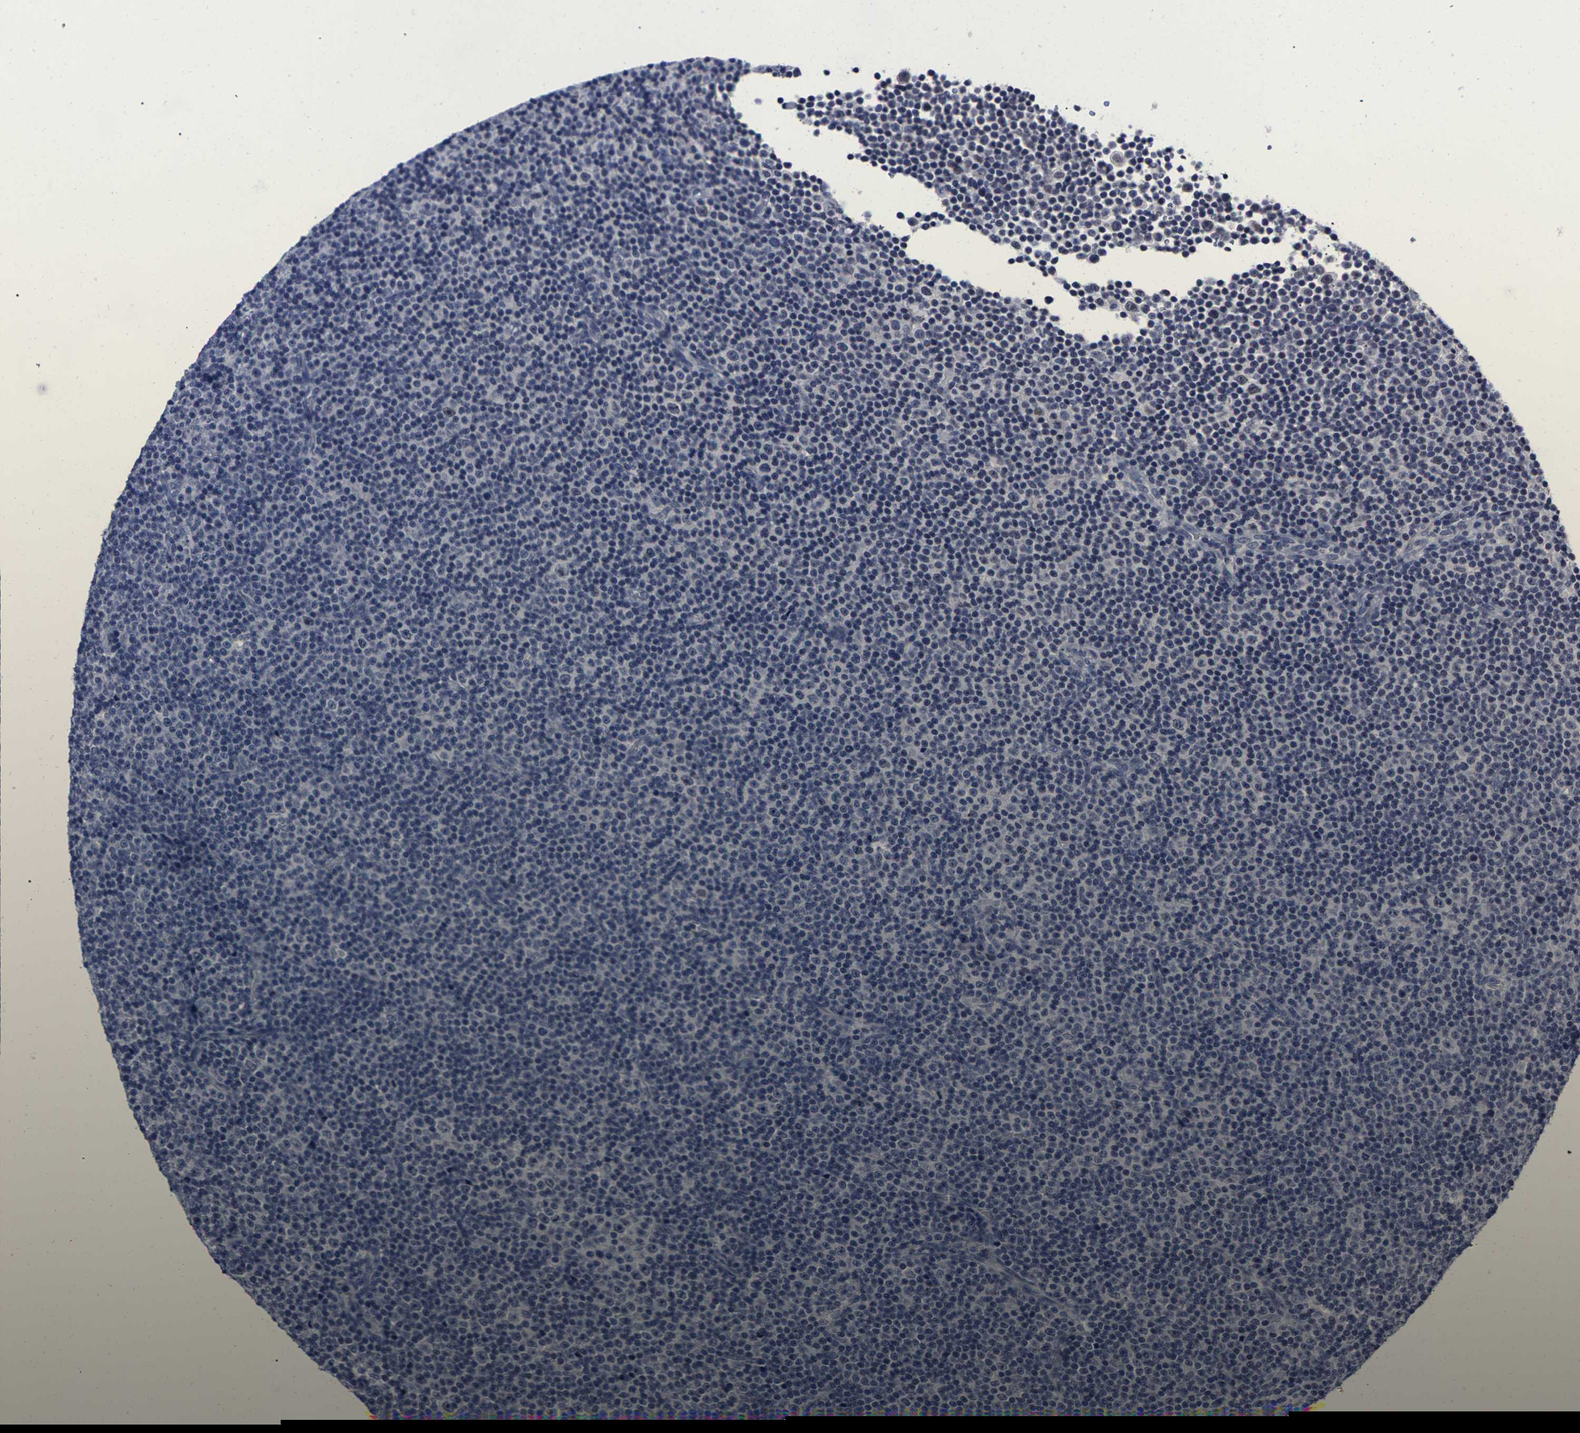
{"staining": {"intensity": "negative", "quantity": "none", "location": "none"}, "tissue": "lymphoma", "cell_type": "Tumor cells", "image_type": "cancer", "snomed": [{"axis": "morphology", "description": "Malignant lymphoma, non-Hodgkin's type, Low grade"}, {"axis": "topography", "description": "Lymph node"}], "caption": "DAB (3,3'-diaminobenzidine) immunohistochemical staining of malignant lymphoma, non-Hodgkin's type (low-grade) exhibits no significant staining in tumor cells. Brightfield microscopy of immunohistochemistry stained with DAB (3,3'-diaminobenzidine) (brown) and hematoxylin (blue), captured at high magnification.", "gene": "MSANTD4", "patient": {"sex": "female", "age": 67}}